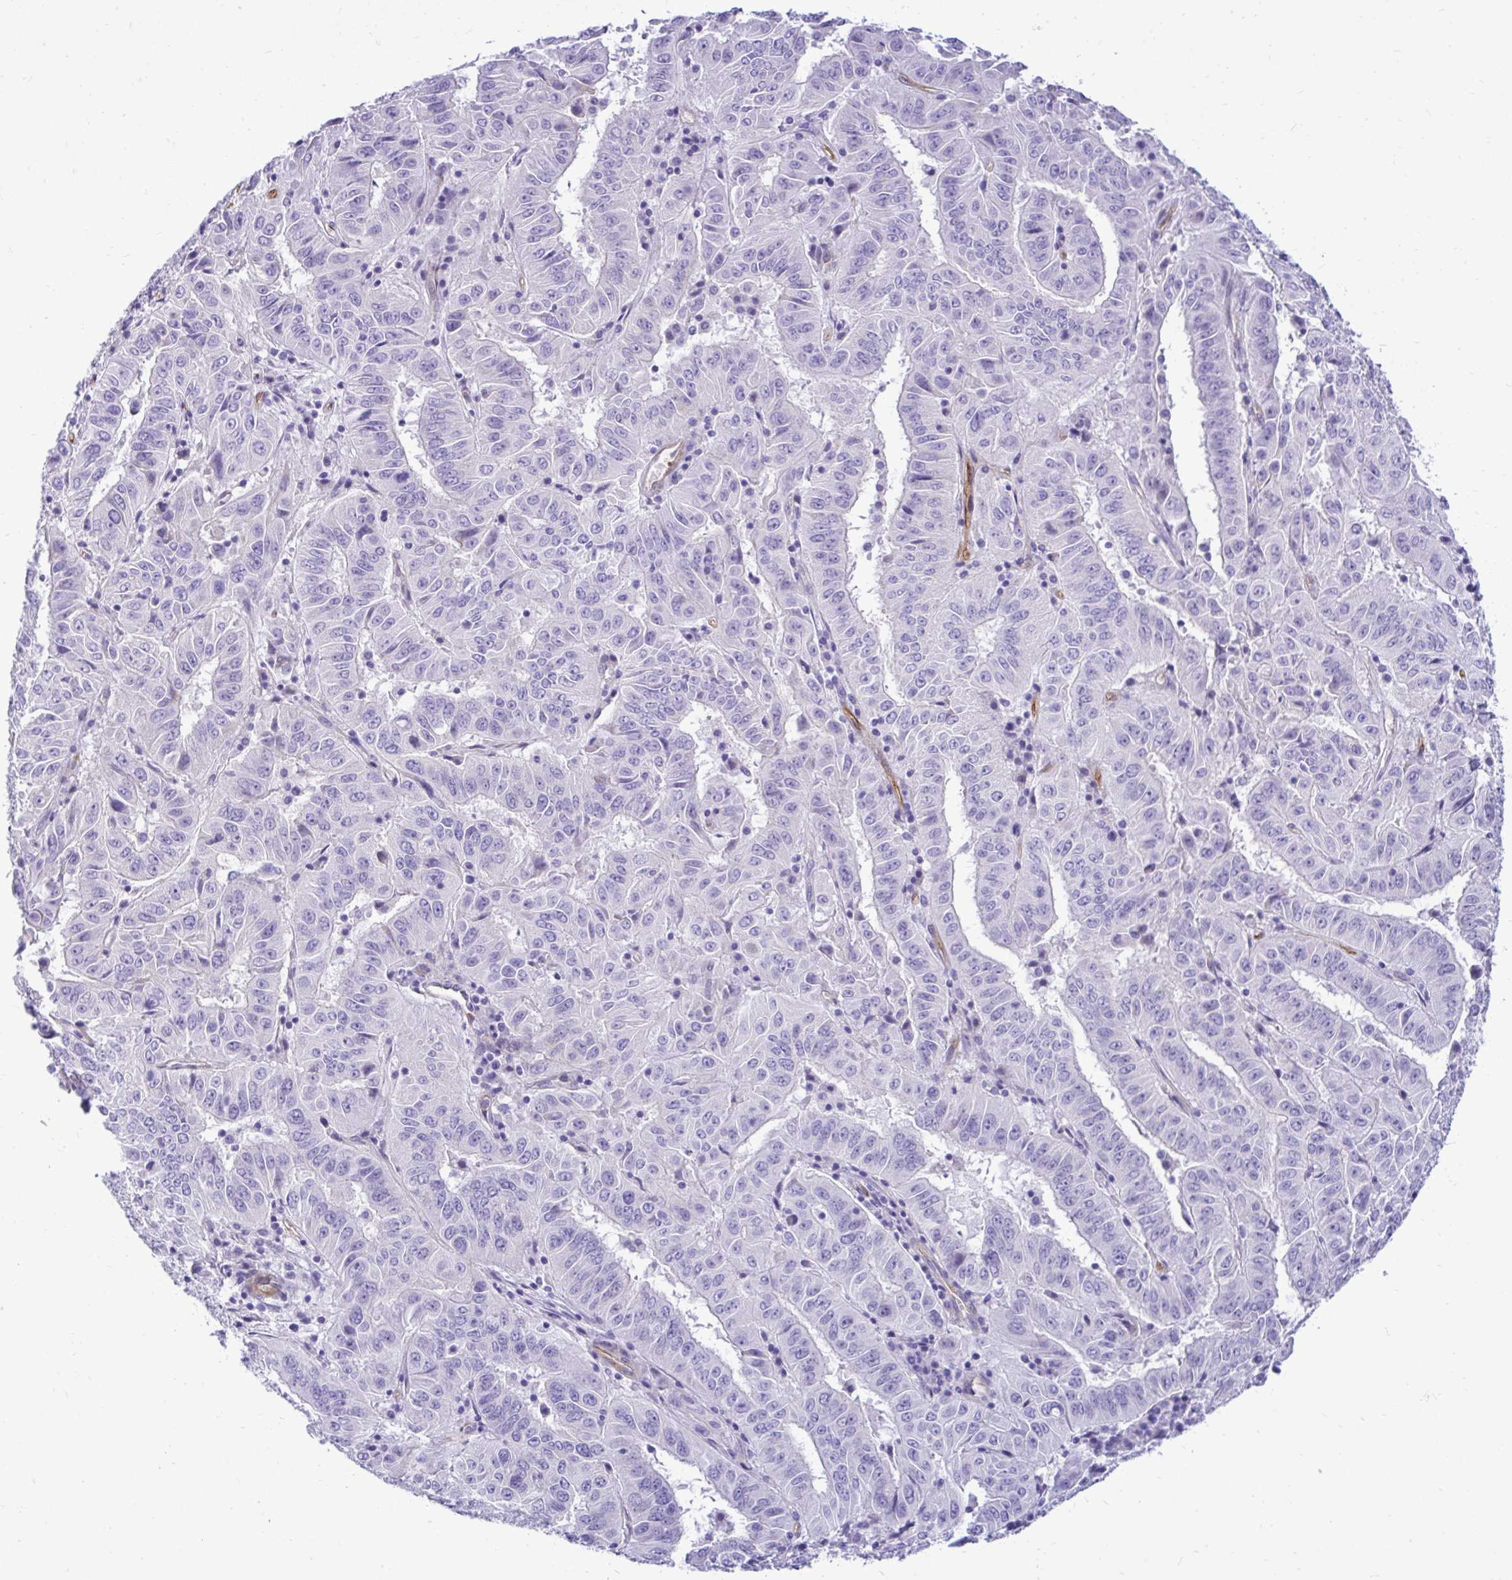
{"staining": {"intensity": "negative", "quantity": "none", "location": "none"}, "tissue": "pancreatic cancer", "cell_type": "Tumor cells", "image_type": "cancer", "snomed": [{"axis": "morphology", "description": "Adenocarcinoma, NOS"}, {"axis": "topography", "description": "Pancreas"}], "caption": "The histopathology image exhibits no staining of tumor cells in adenocarcinoma (pancreatic).", "gene": "ABCG2", "patient": {"sex": "male", "age": 63}}